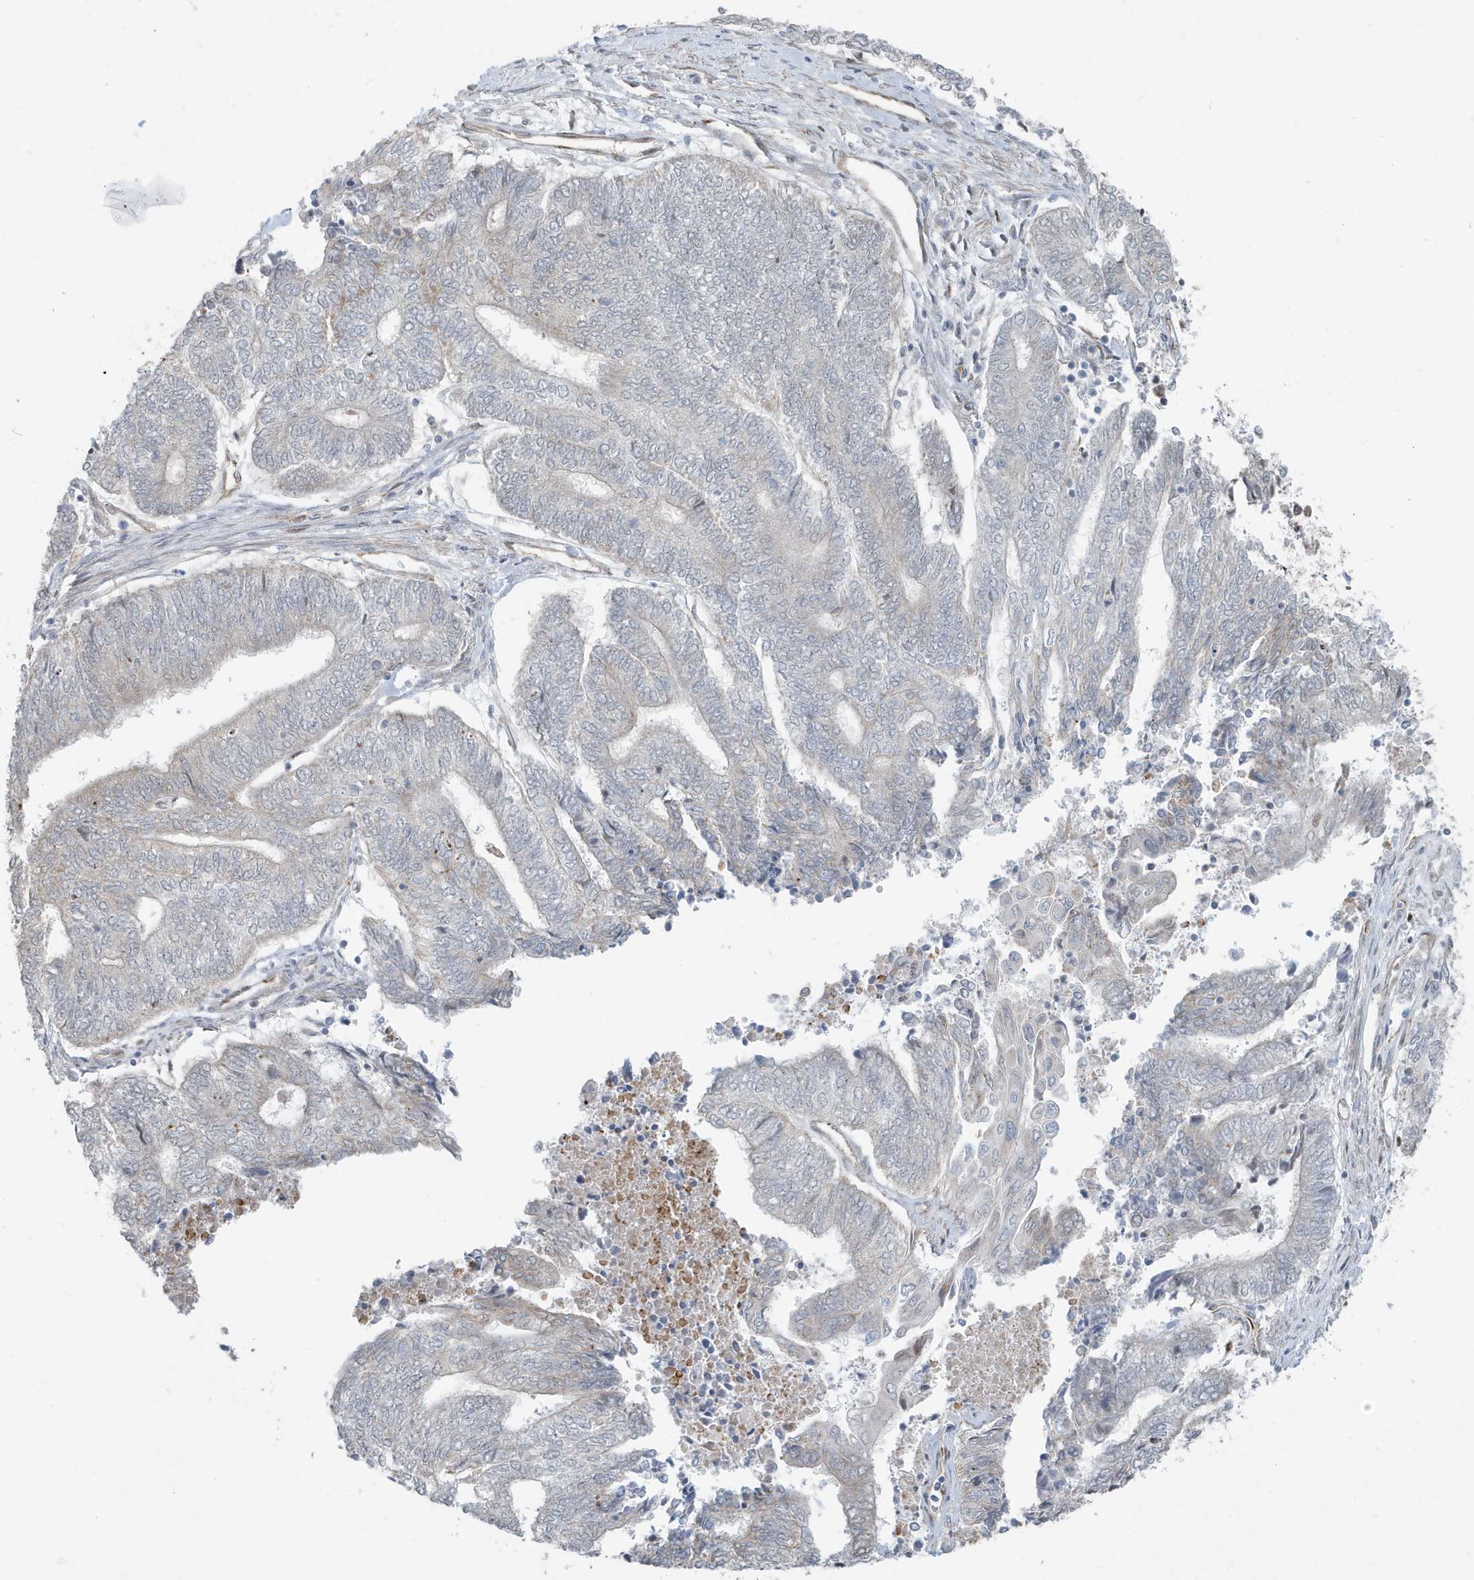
{"staining": {"intensity": "negative", "quantity": "none", "location": "none"}, "tissue": "endometrial cancer", "cell_type": "Tumor cells", "image_type": "cancer", "snomed": [{"axis": "morphology", "description": "Adenocarcinoma, NOS"}, {"axis": "topography", "description": "Uterus"}, {"axis": "topography", "description": "Endometrium"}], "caption": "The immunohistochemistry image has no significant expression in tumor cells of endometrial cancer (adenocarcinoma) tissue.", "gene": "CHCHD4", "patient": {"sex": "female", "age": 70}}